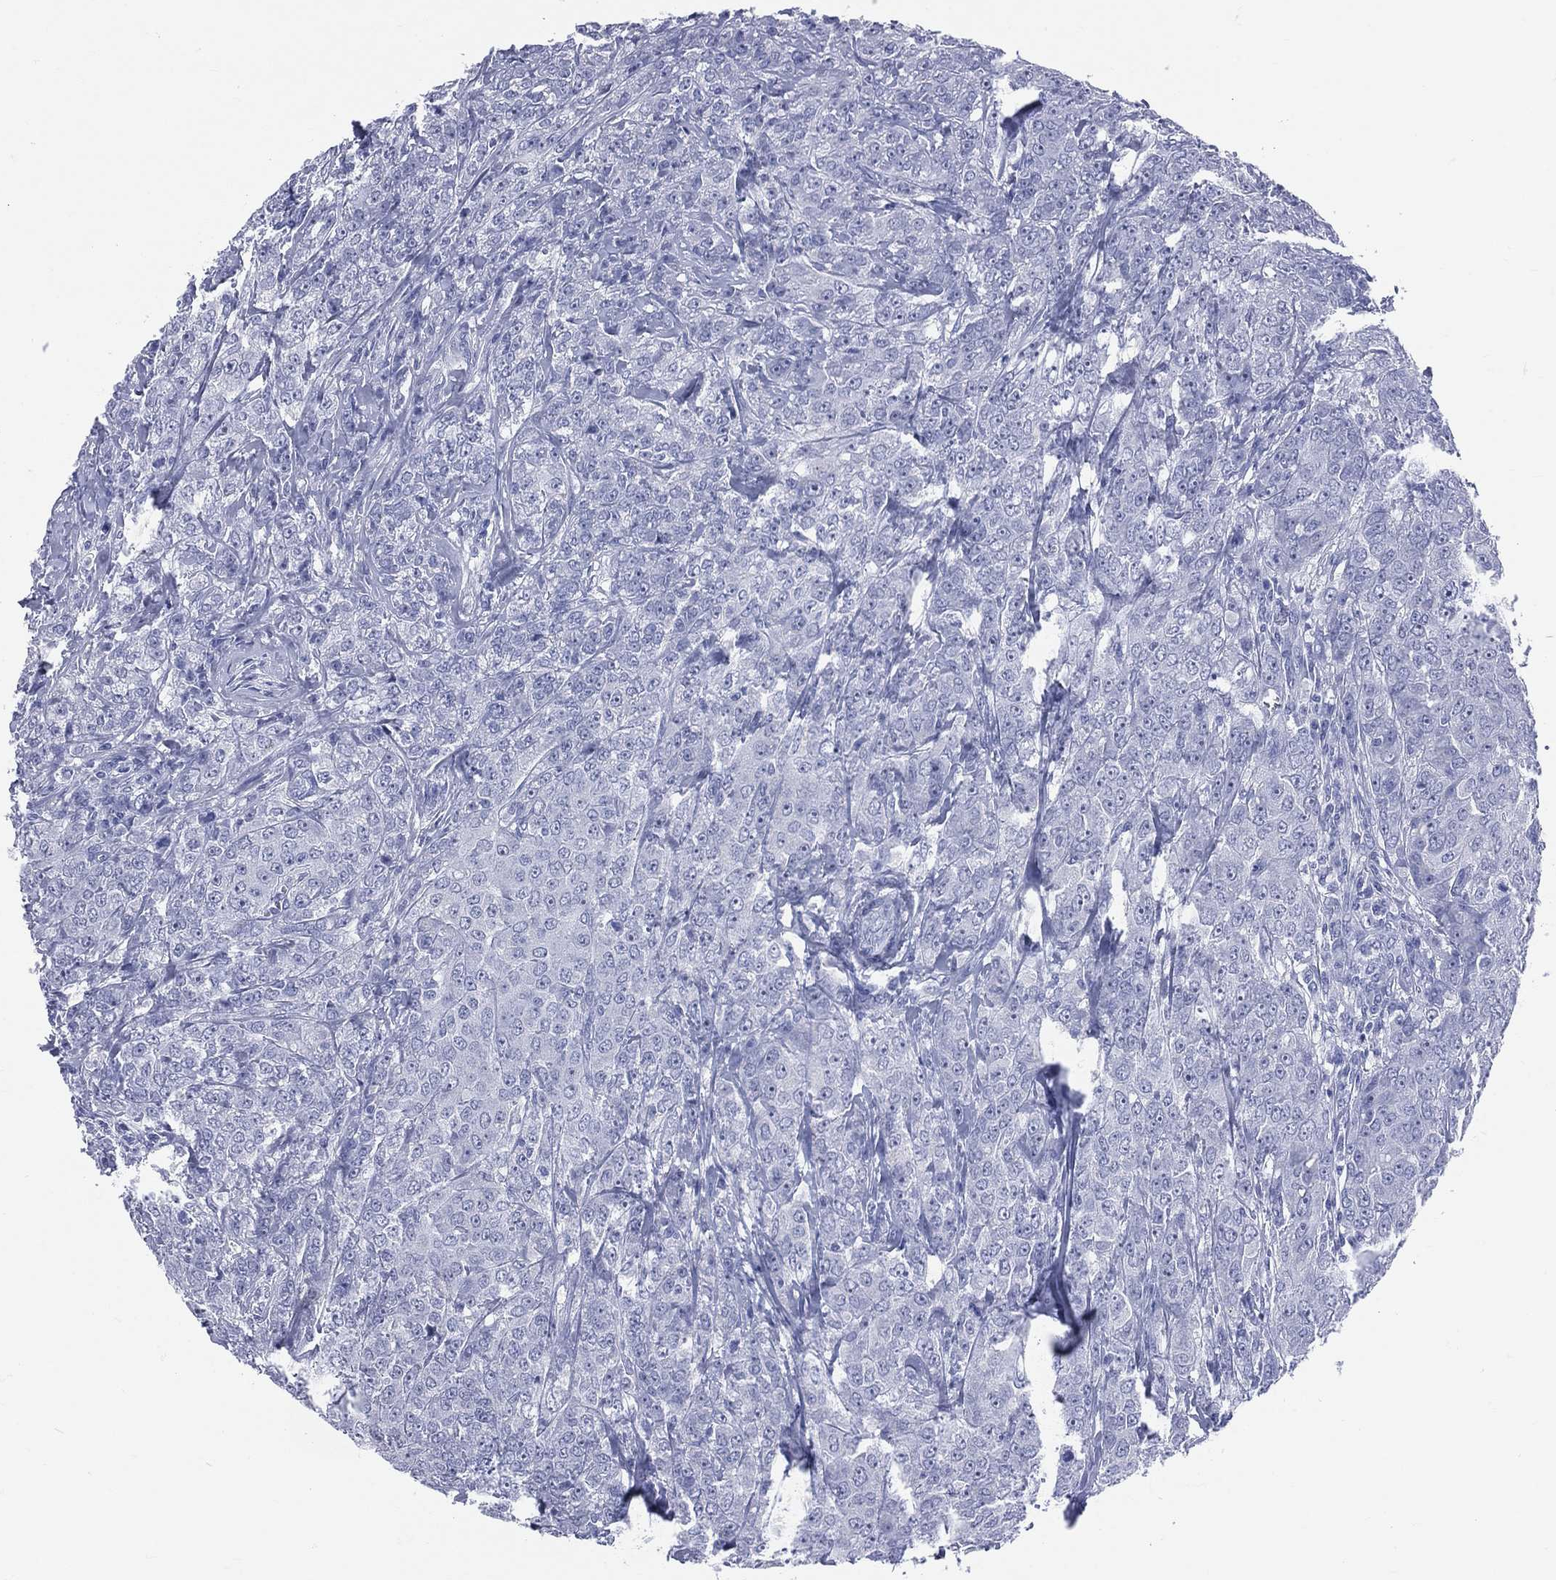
{"staining": {"intensity": "negative", "quantity": "none", "location": "none"}, "tissue": "breast cancer", "cell_type": "Tumor cells", "image_type": "cancer", "snomed": [{"axis": "morphology", "description": "Duct carcinoma"}, {"axis": "topography", "description": "Breast"}], "caption": "Immunohistochemistry (IHC) of human breast cancer exhibits no staining in tumor cells.", "gene": "CYLC1", "patient": {"sex": "female", "age": 43}}